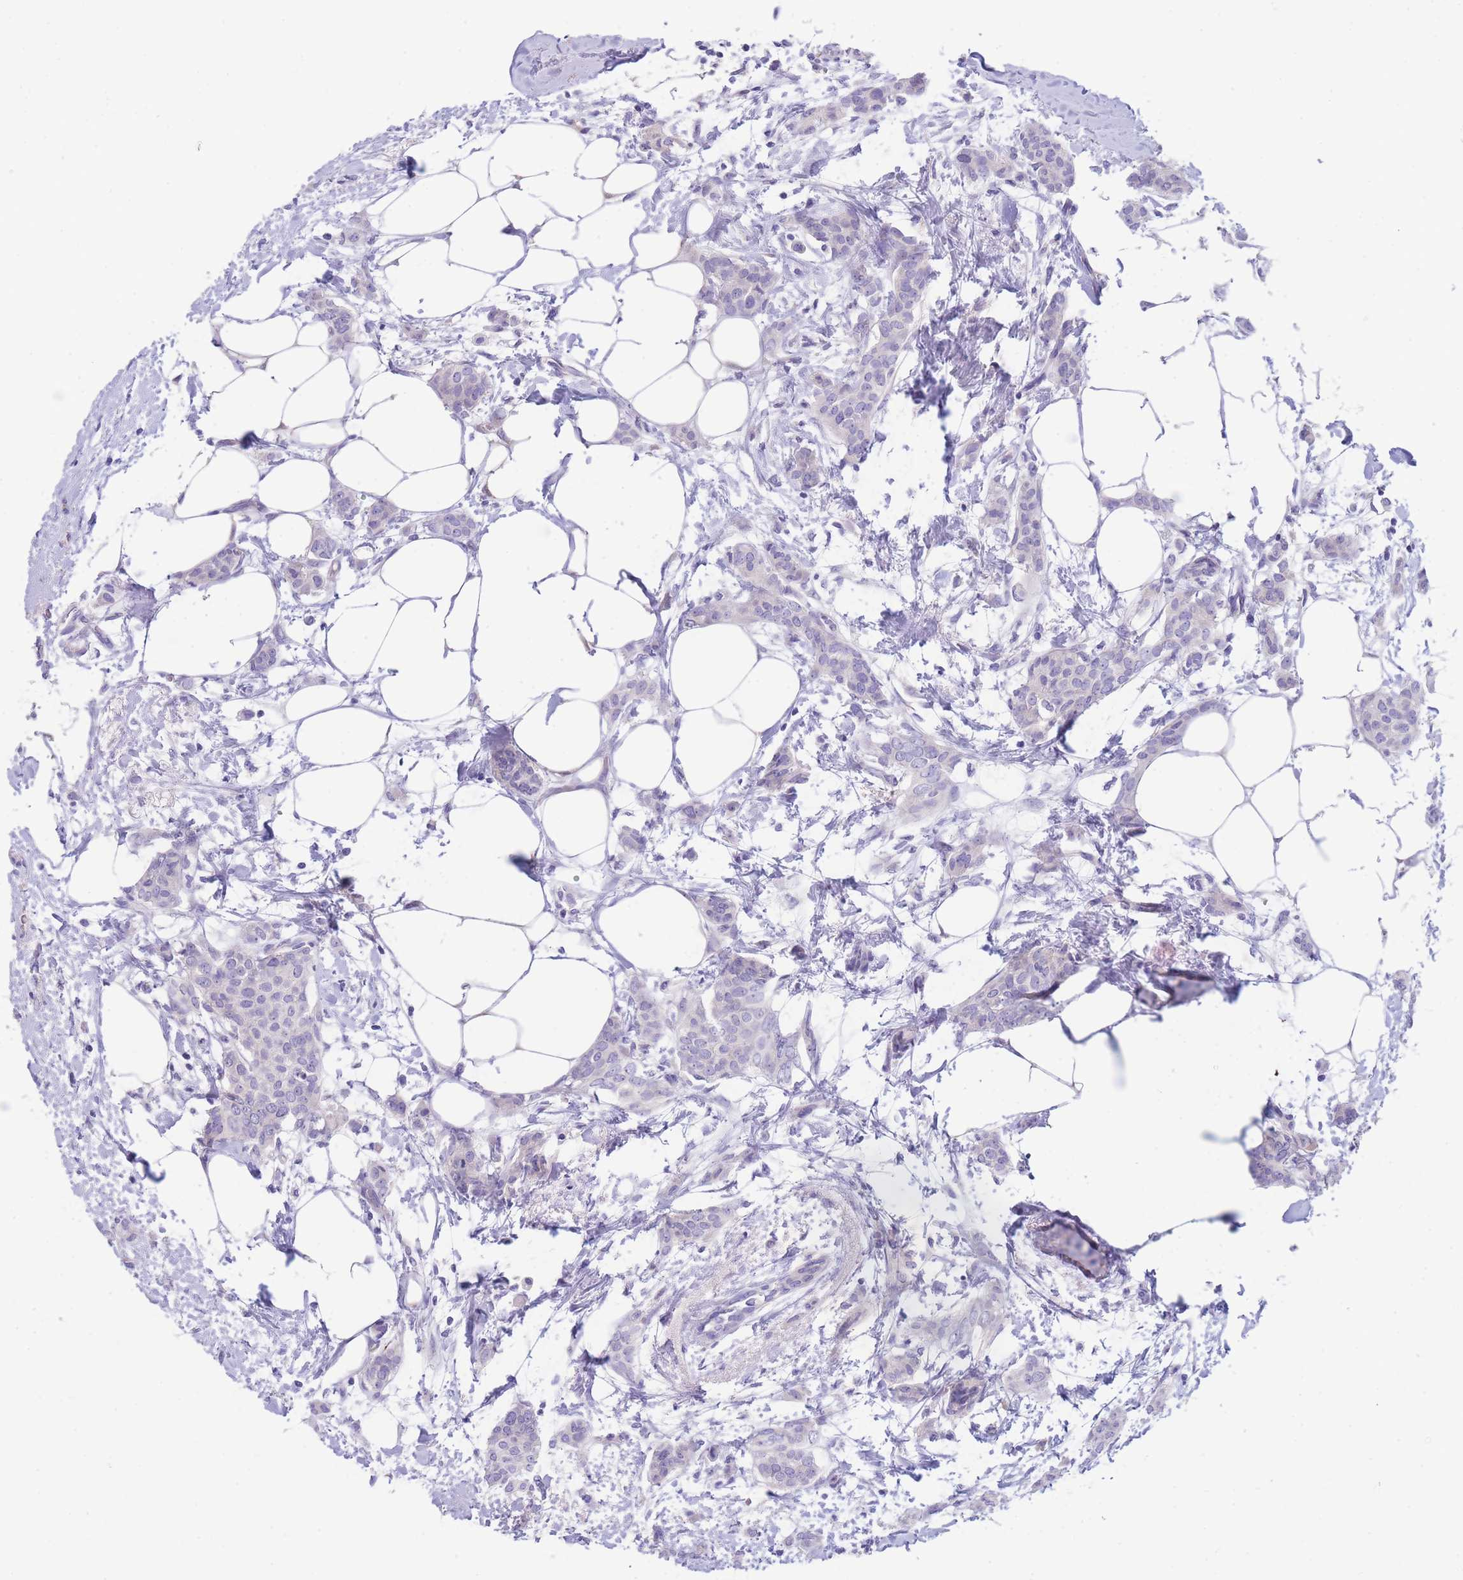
{"staining": {"intensity": "negative", "quantity": "none", "location": "none"}, "tissue": "breast cancer", "cell_type": "Tumor cells", "image_type": "cancer", "snomed": [{"axis": "morphology", "description": "Duct carcinoma"}, {"axis": "topography", "description": "Breast"}], "caption": "Tumor cells are negative for brown protein staining in infiltrating ductal carcinoma (breast). Nuclei are stained in blue.", "gene": "PCDHB3", "patient": {"sex": "female", "age": 72}}